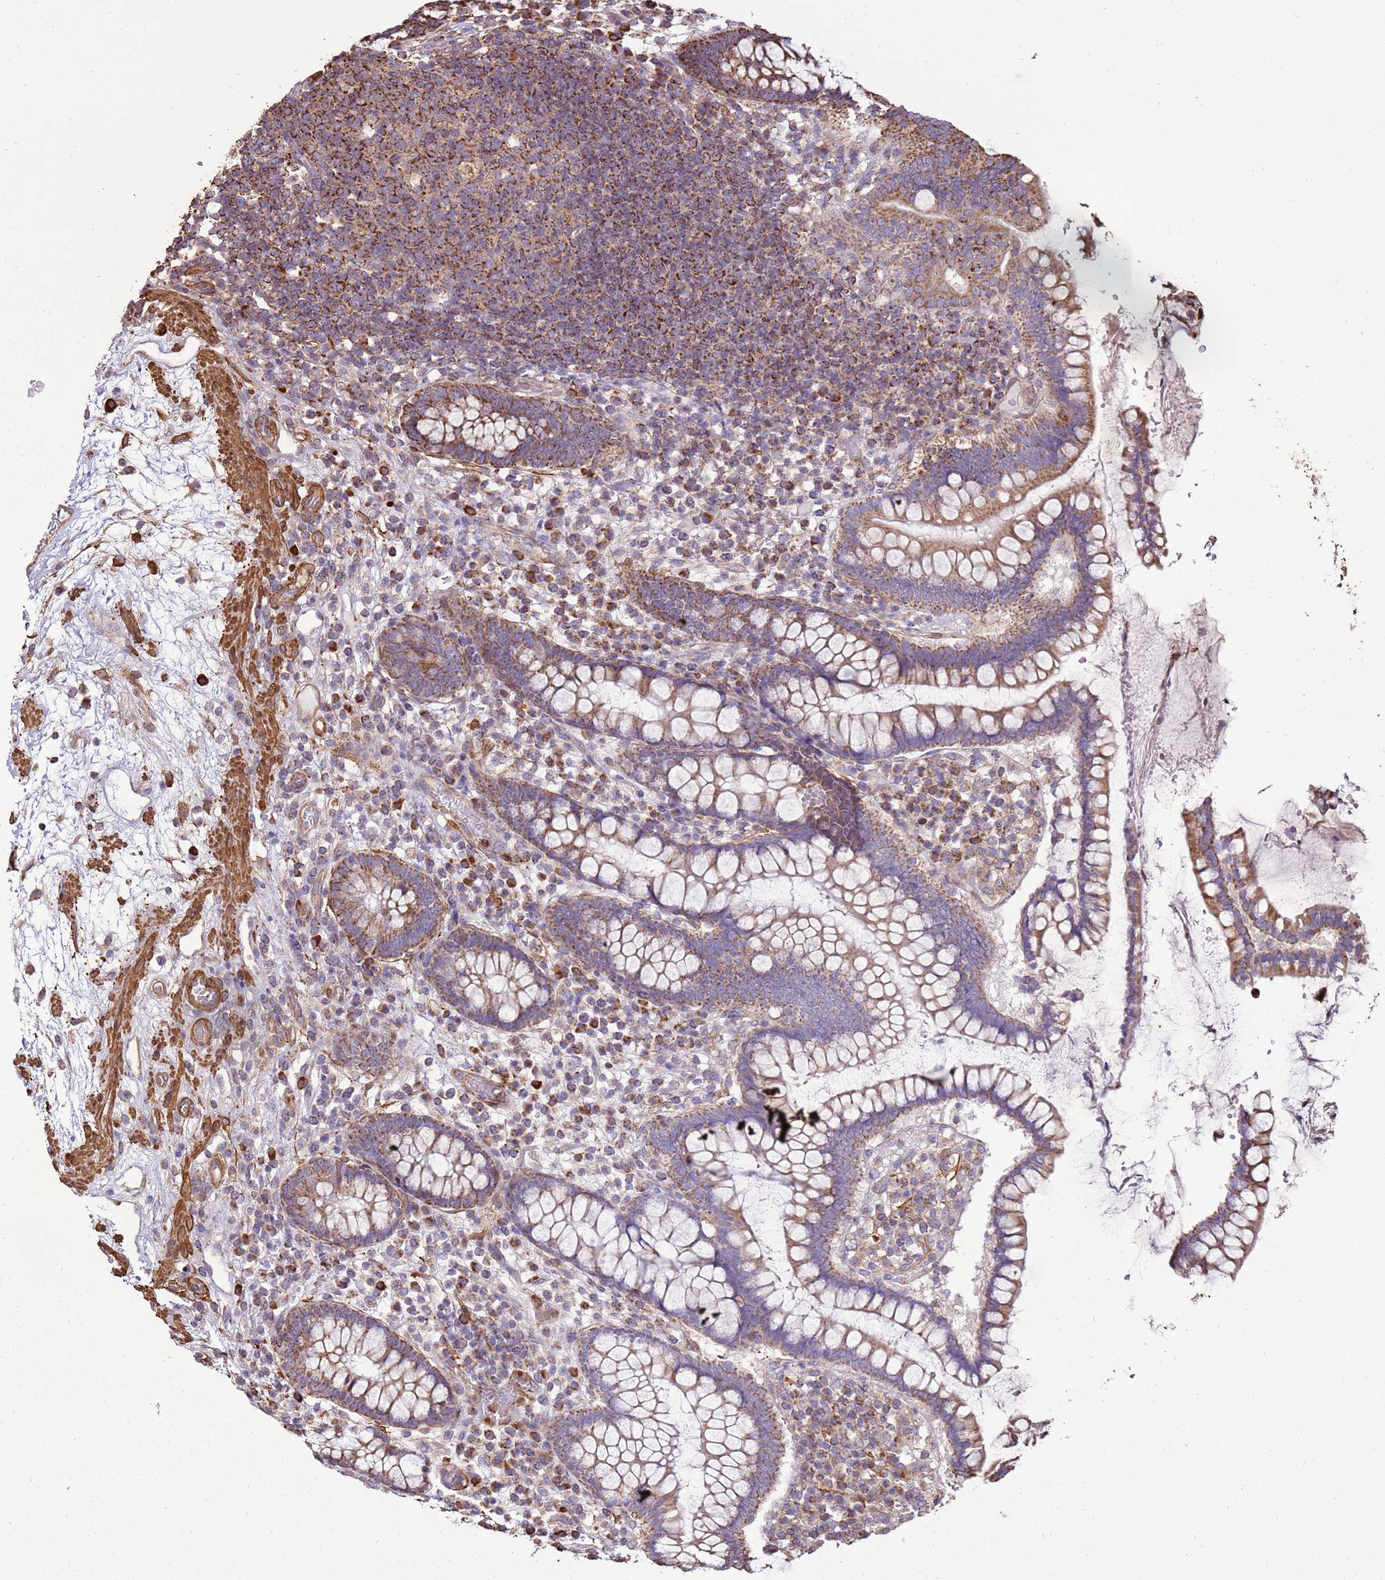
{"staining": {"intensity": "strong", "quantity": "25%-75%", "location": "cytoplasmic/membranous"}, "tissue": "colon", "cell_type": "Endothelial cells", "image_type": "normal", "snomed": [{"axis": "morphology", "description": "Normal tissue, NOS"}, {"axis": "topography", "description": "Colon"}], "caption": "Unremarkable colon was stained to show a protein in brown. There is high levels of strong cytoplasmic/membranous staining in about 25%-75% of endothelial cells. (IHC, brightfield microscopy, high magnification).", "gene": "DDX59", "patient": {"sex": "female", "age": 79}}